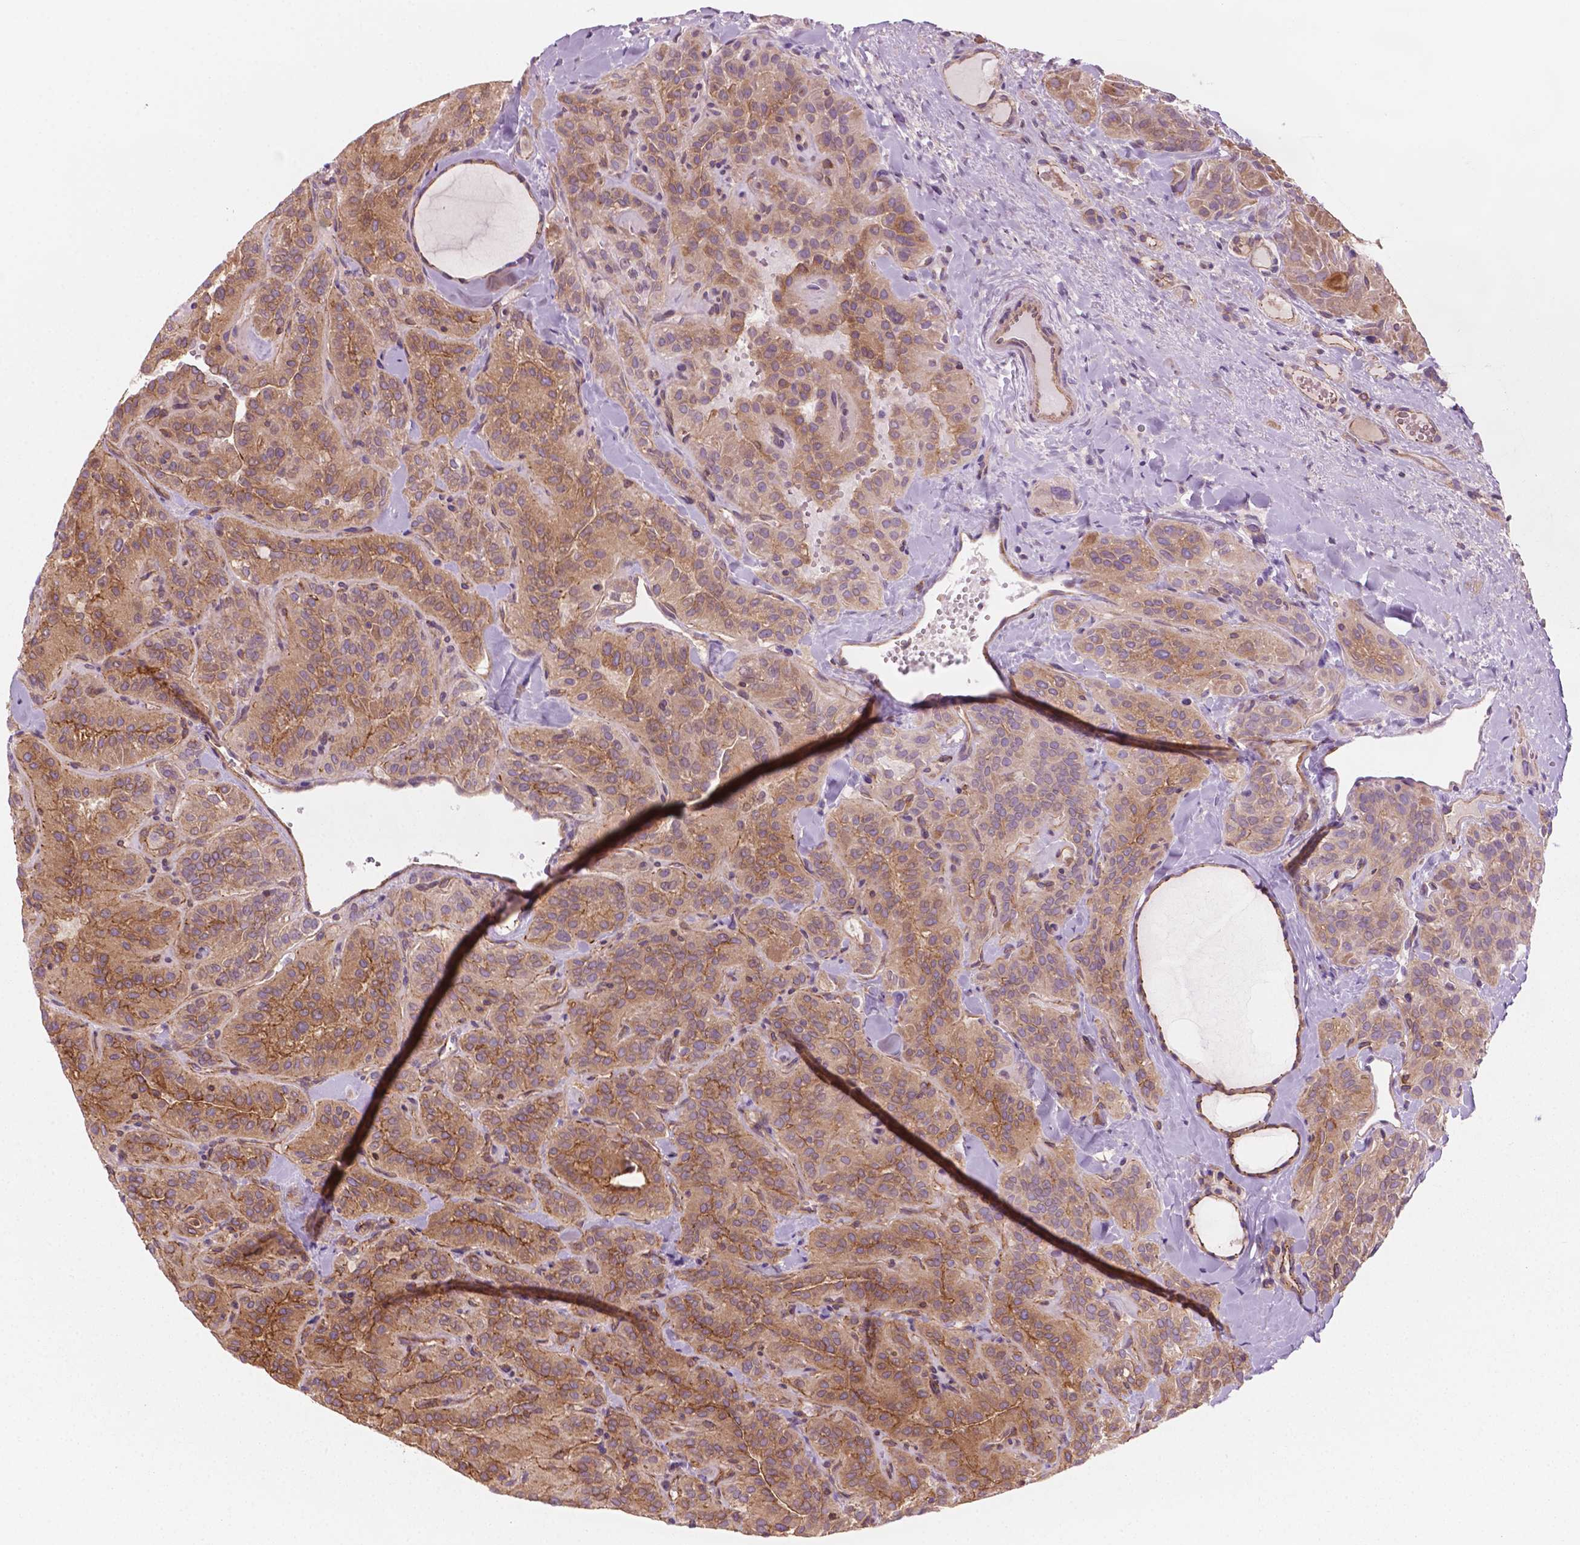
{"staining": {"intensity": "moderate", "quantity": "25%-75%", "location": "cytoplasmic/membranous"}, "tissue": "thyroid cancer", "cell_type": "Tumor cells", "image_type": "cancer", "snomed": [{"axis": "morphology", "description": "Papillary adenocarcinoma, NOS"}, {"axis": "topography", "description": "Thyroid gland"}], "caption": "Thyroid cancer (papillary adenocarcinoma) tissue exhibits moderate cytoplasmic/membranous expression in approximately 25%-75% of tumor cells, visualized by immunohistochemistry.", "gene": "SURF4", "patient": {"sex": "female", "age": 45}}